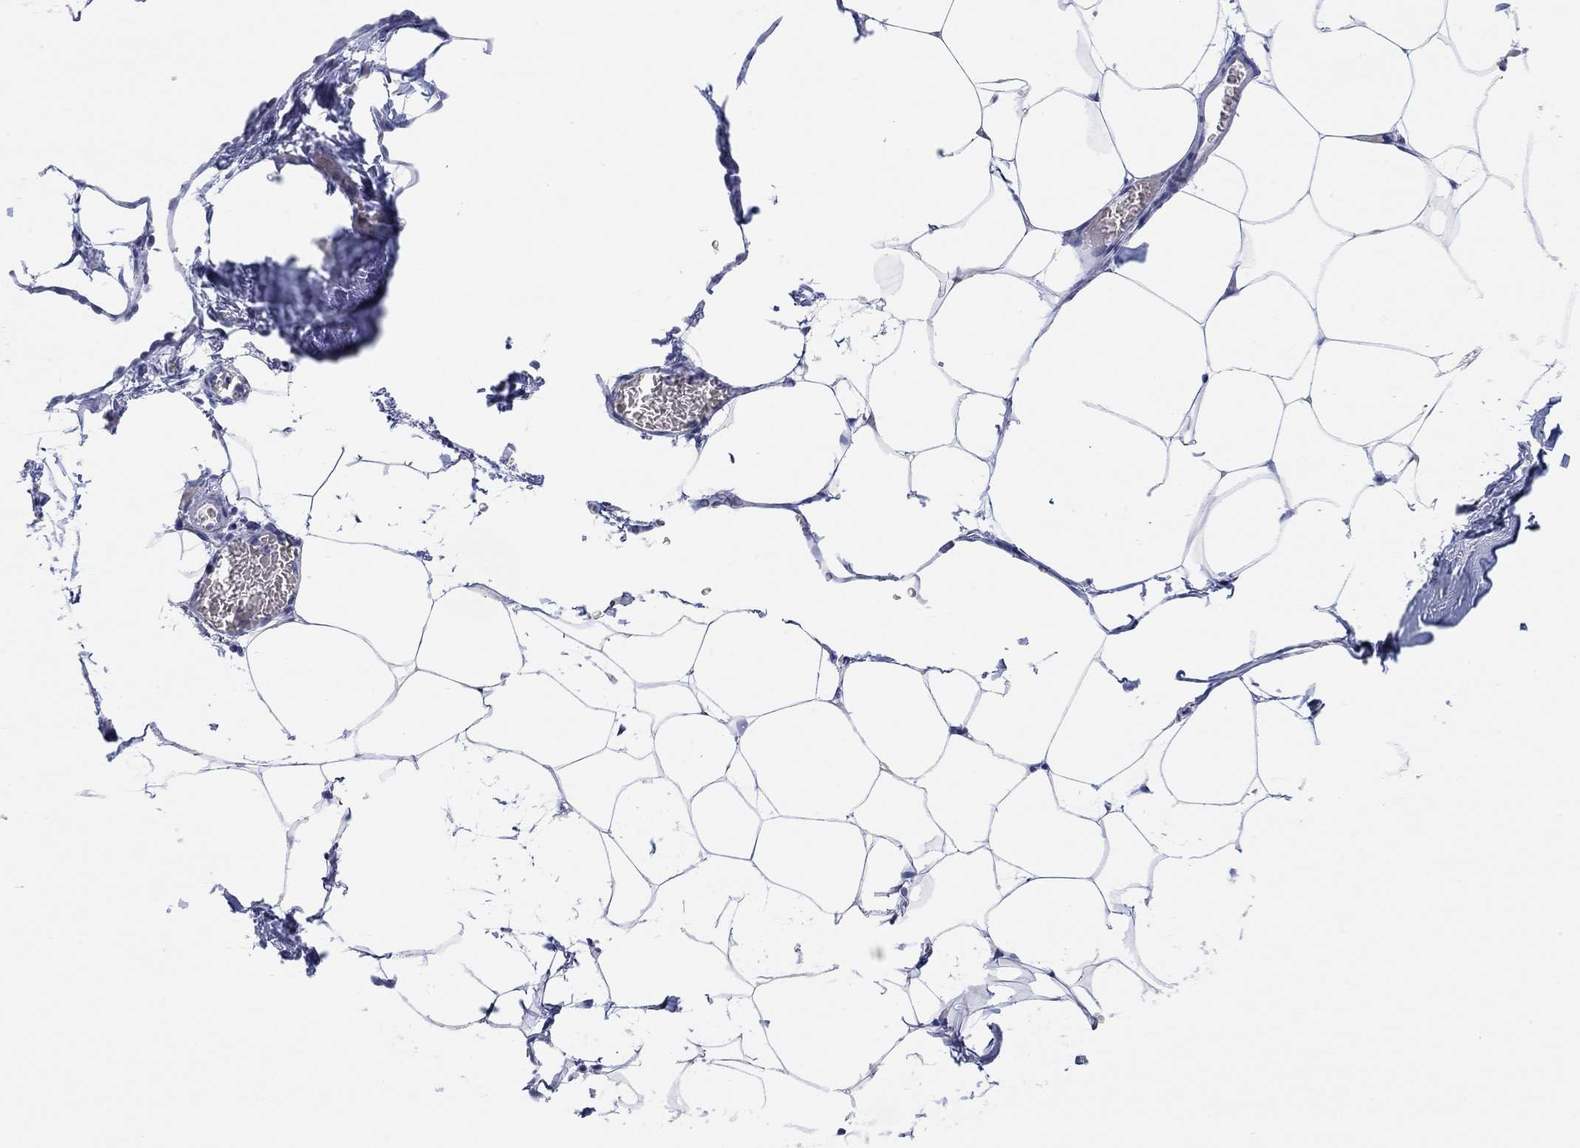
{"staining": {"intensity": "negative", "quantity": "none", "location": "none"}, "tissue": "adipose tissue", "cell_type": "Adipocytes", "image_type": "normal", "snomed": [{"axis": "morphology", "description": "Normal tissue, NOS"}, {"axis": "topography", "description": "Adipose tissue"}], "caption": "Photomicrograph shows no significant protein positivity in adipocytes of benign adipose tissue.", "gene": "XIRP2", "patient": {"sex": "male", "age": 57}}